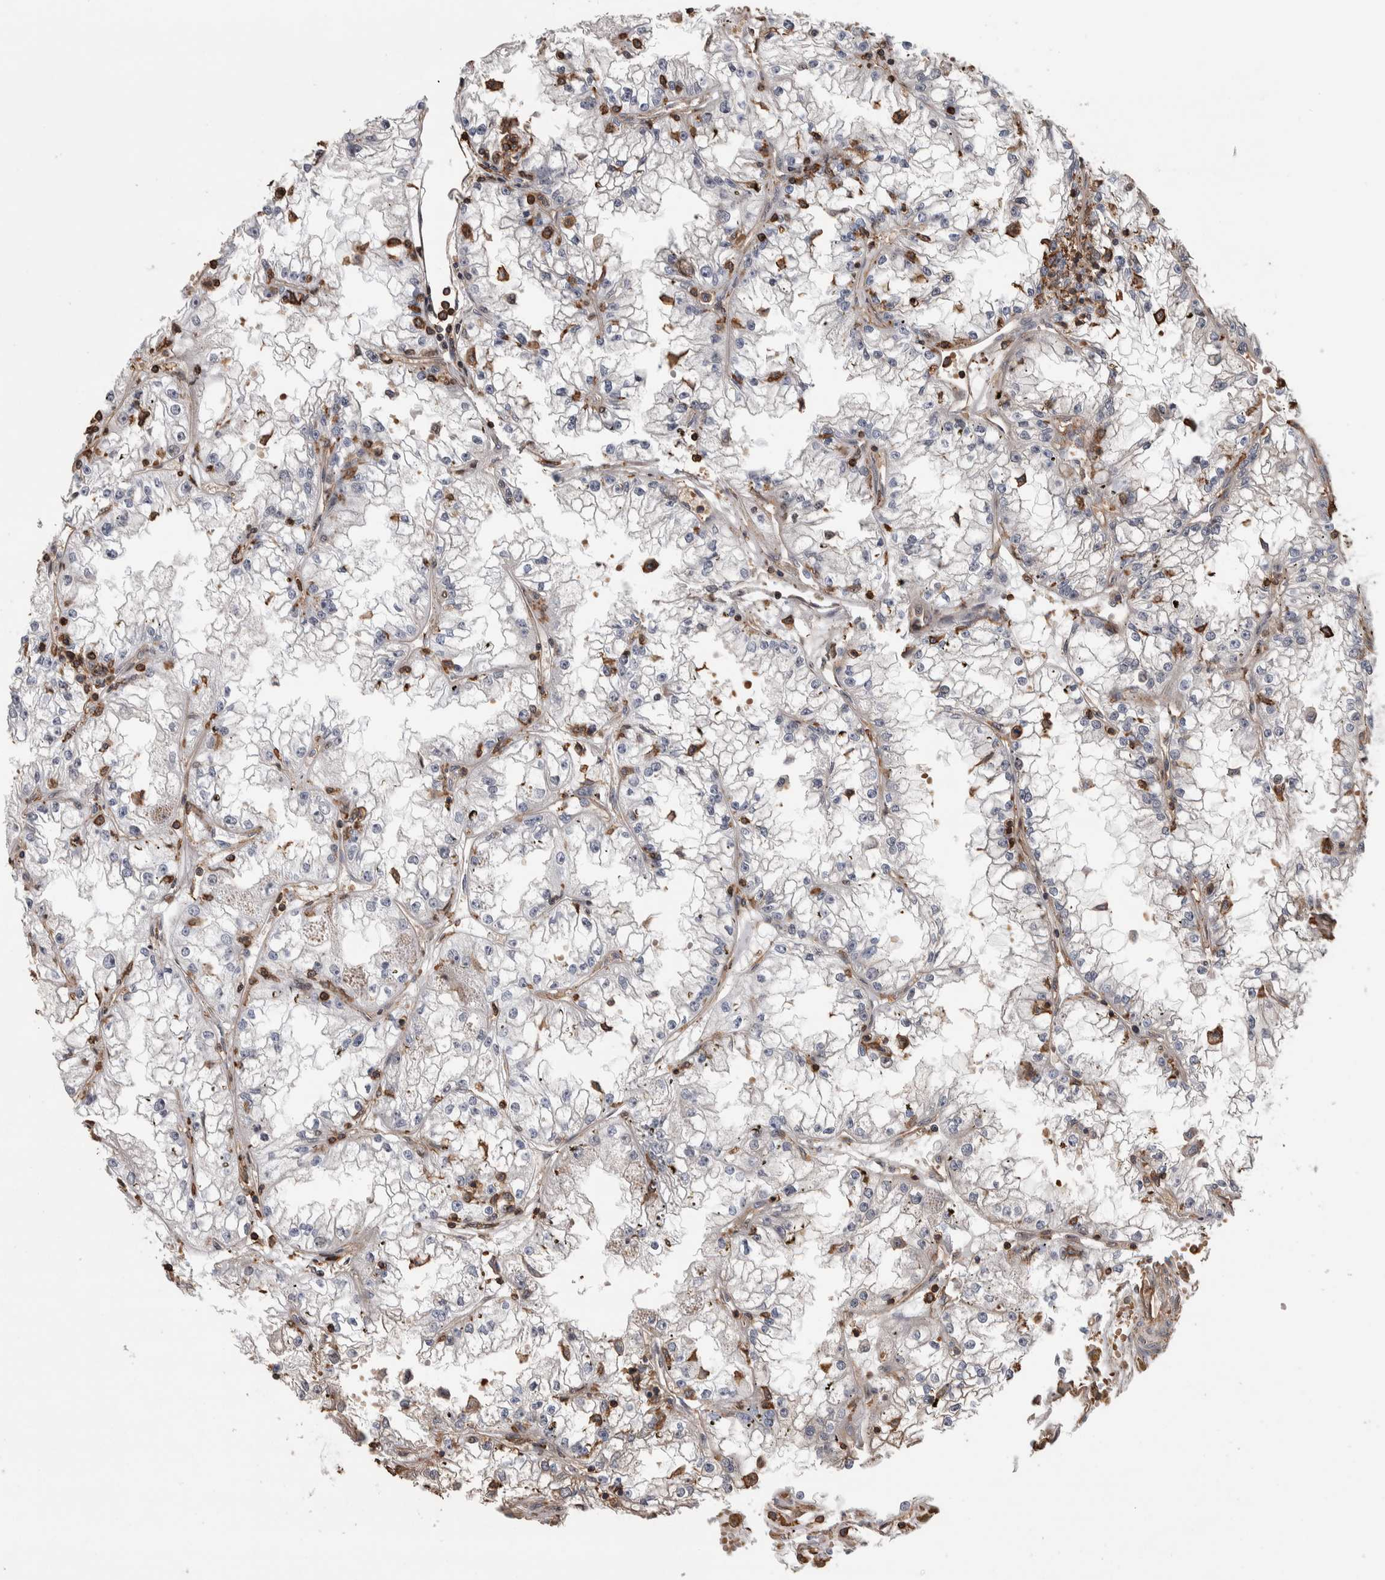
{"staining": {"intensity": "weak", "quantity": "<25%", "location": "cytoplasmic/membranous"}, "tissue": "renal cancer", "cell_type": "Tumor cells", "image_type": "cancer", "snomed": [{"axis": "morphology", "description": "Adenocarcinoma, NOS"}, {"axis": "topography", "description": "Kidney"}], "caption": "A histopathology image of human adenocarcinoma (renal) is negative for staining in tumor cells.", "gene": "ENPP2", "patient": {"sex": "male", "age": 56}}